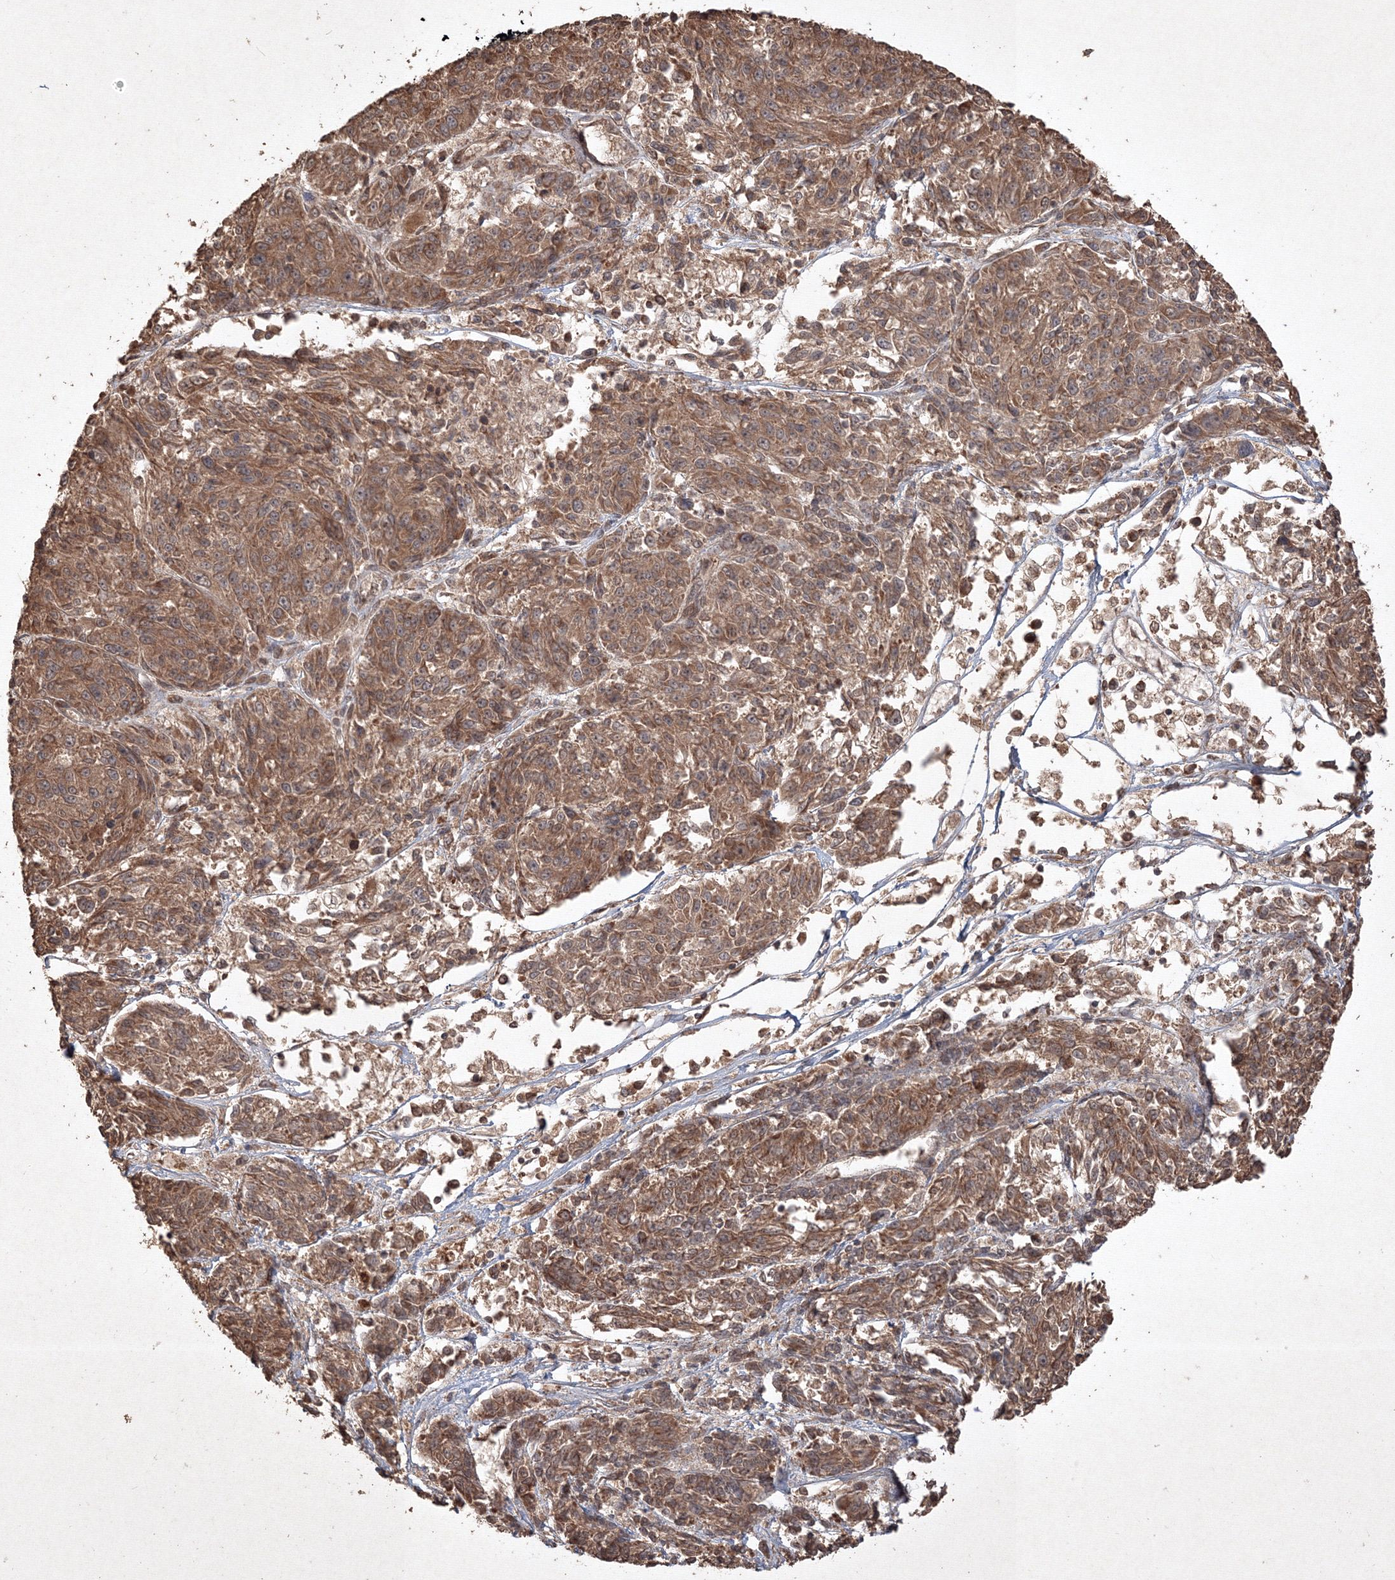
{"staining": {"intensity": "moderate", "quantity": ">75%", "location": "cytoplasmic/membranous"}, "tissue": "melanoma", "cell_type": "Tumor cells", "image_type": "cancer", "snomed": [{"axis": "morphology", "description": "Malignant melanoma, NOS"}, {"axis": "topography", "description": "Skin"}], "caption": "Immunohistochemical staining of melanoma shows moderate cytoplasmic/membranous protein staining in about >75% of tumor cells. Immunohistochemistry (ihc) stains the protein in brown and the nuclei are stained blue.", "gene": "PELI3", "patient": {"sex": "male", "age": 53}}